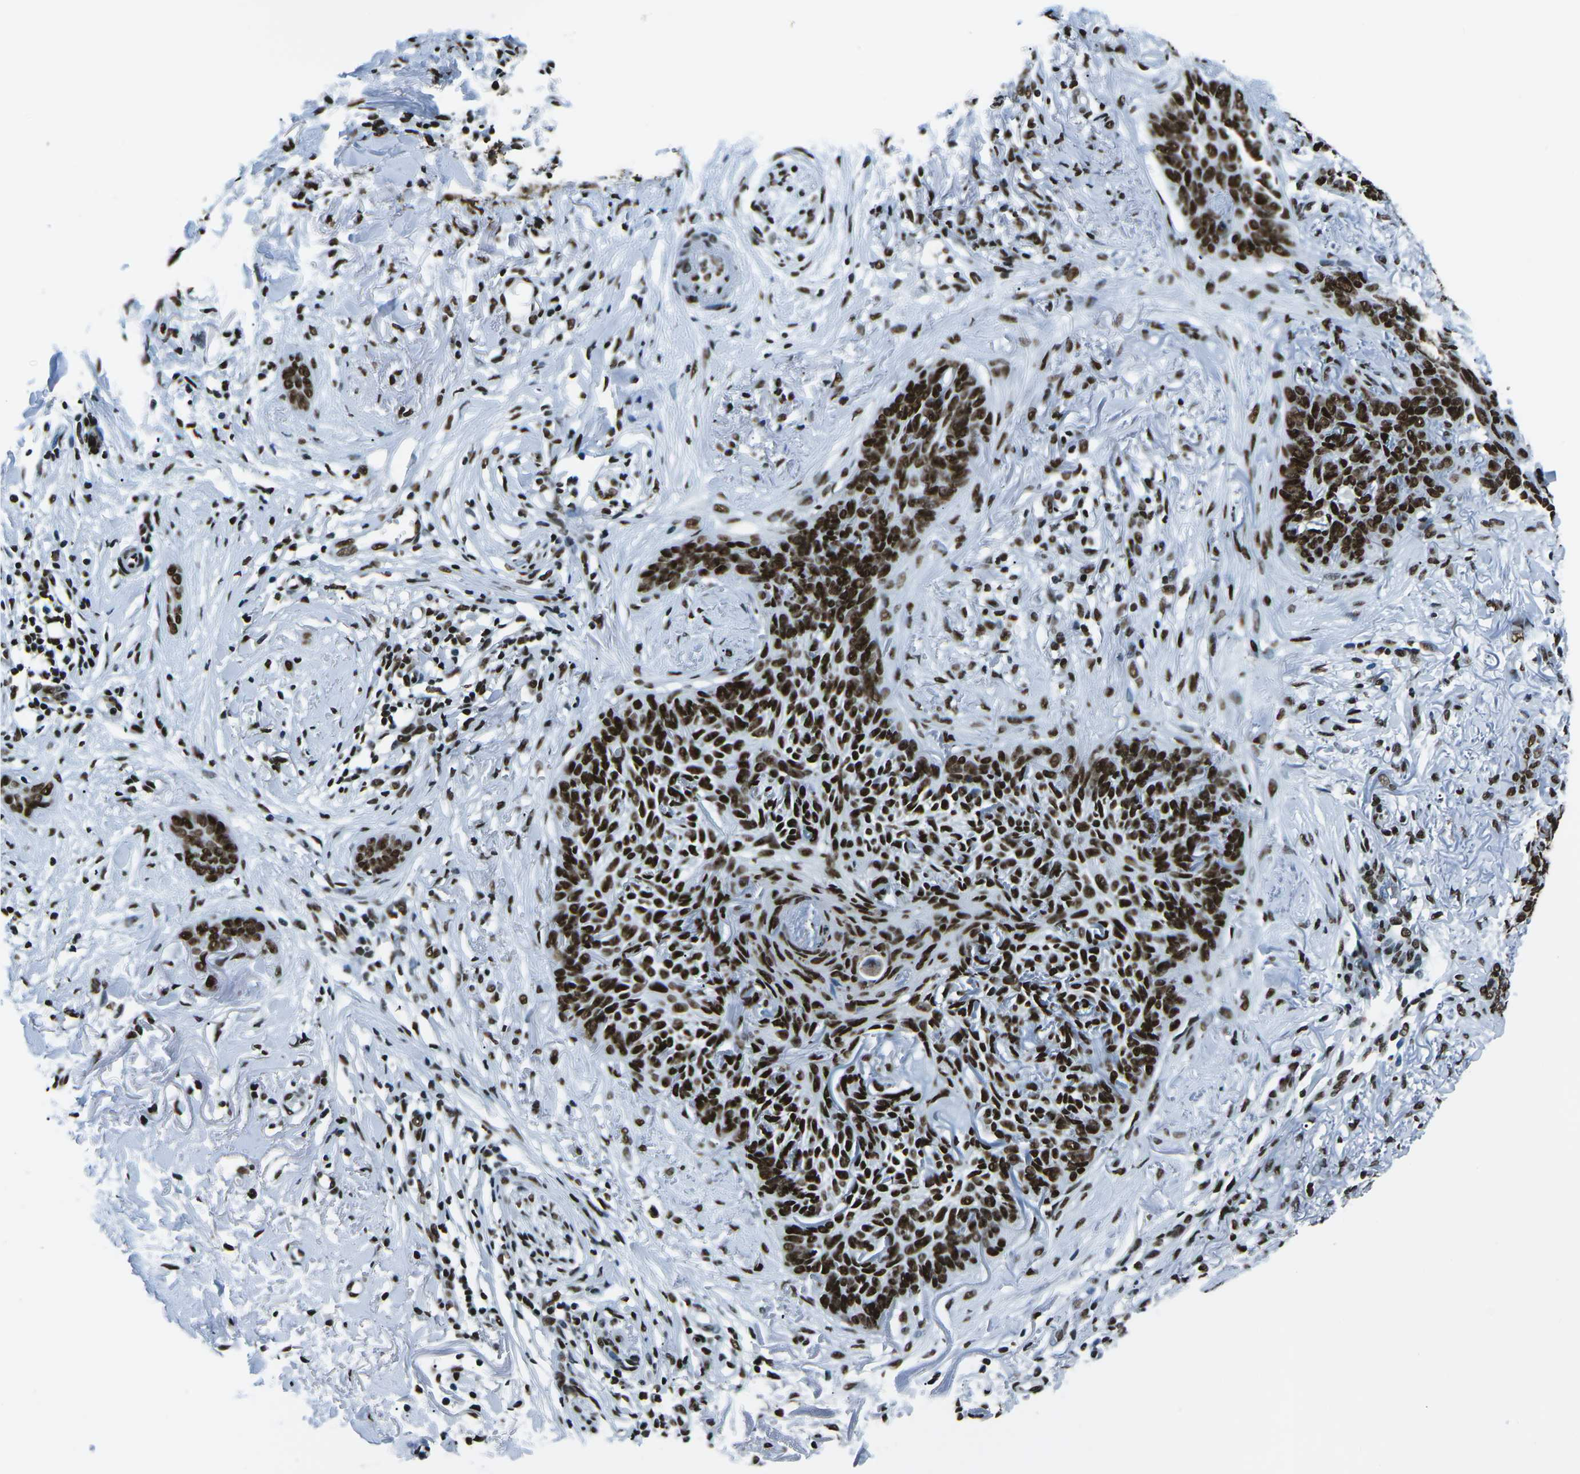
{"staining": {"intensity": "strong", "quantity": ">75%", "location": "nuclear"}, "tissue": "skin cancer", "cell_type": "Tumor cells", "image_type": "cancer", "snomed": [{"axis": "morphology", "description": "Basal cell carcinoma"}, {"axis": "topography", "description": "Skin"}], "caption": "The photomicrograph displays staining of skin cancer (basal cell carcinoma), revealing strong nuclear protein positivity (brown color) within tumor cells. The protein is stained brown, and the nuclei are stained in blue (DAB IHC with brightfield microscopy, high magnification).", "gene": "HNRNPL", "patient": {"sex": "female", "age": 84}}